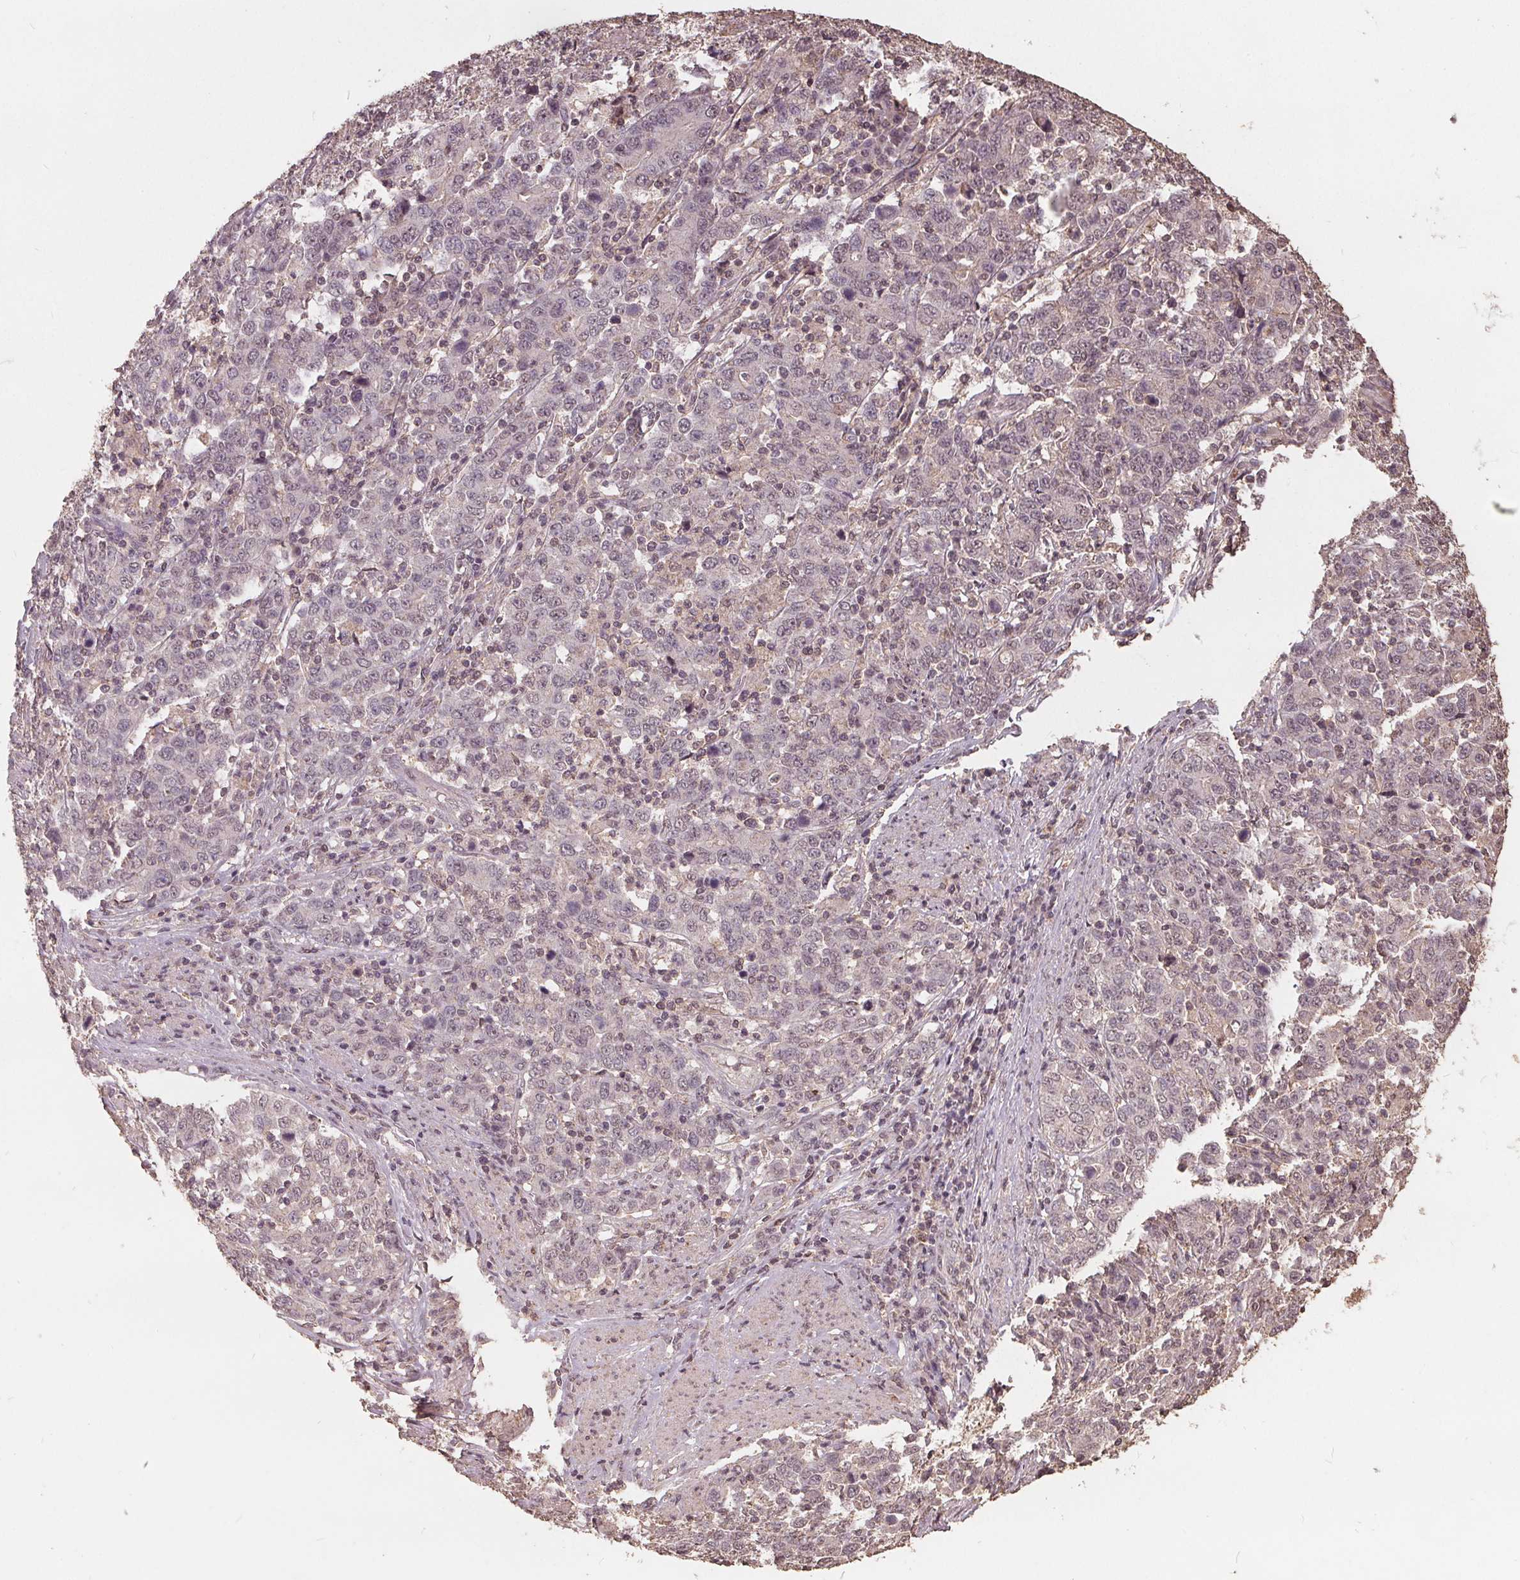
{"staining": {"intensity": "negative", "quantity": "none", "location": "none"}, "tissue": "stomach cancer", "cell_type": "Tumor cells", "image_type": "cancer", "snomed": [{"axis": "morphology", "description": "Adenocarcinoma, NOS"}, {"axis": "topography", "description": "Stomach, upper"}], "caption": "This is an immunohistochemistry photomicrograph of human stomach adenocarcinoma. There is no staining in tumor cells.", "gene": "DSG3", "patient": {"sex": "male", "age": 69}}